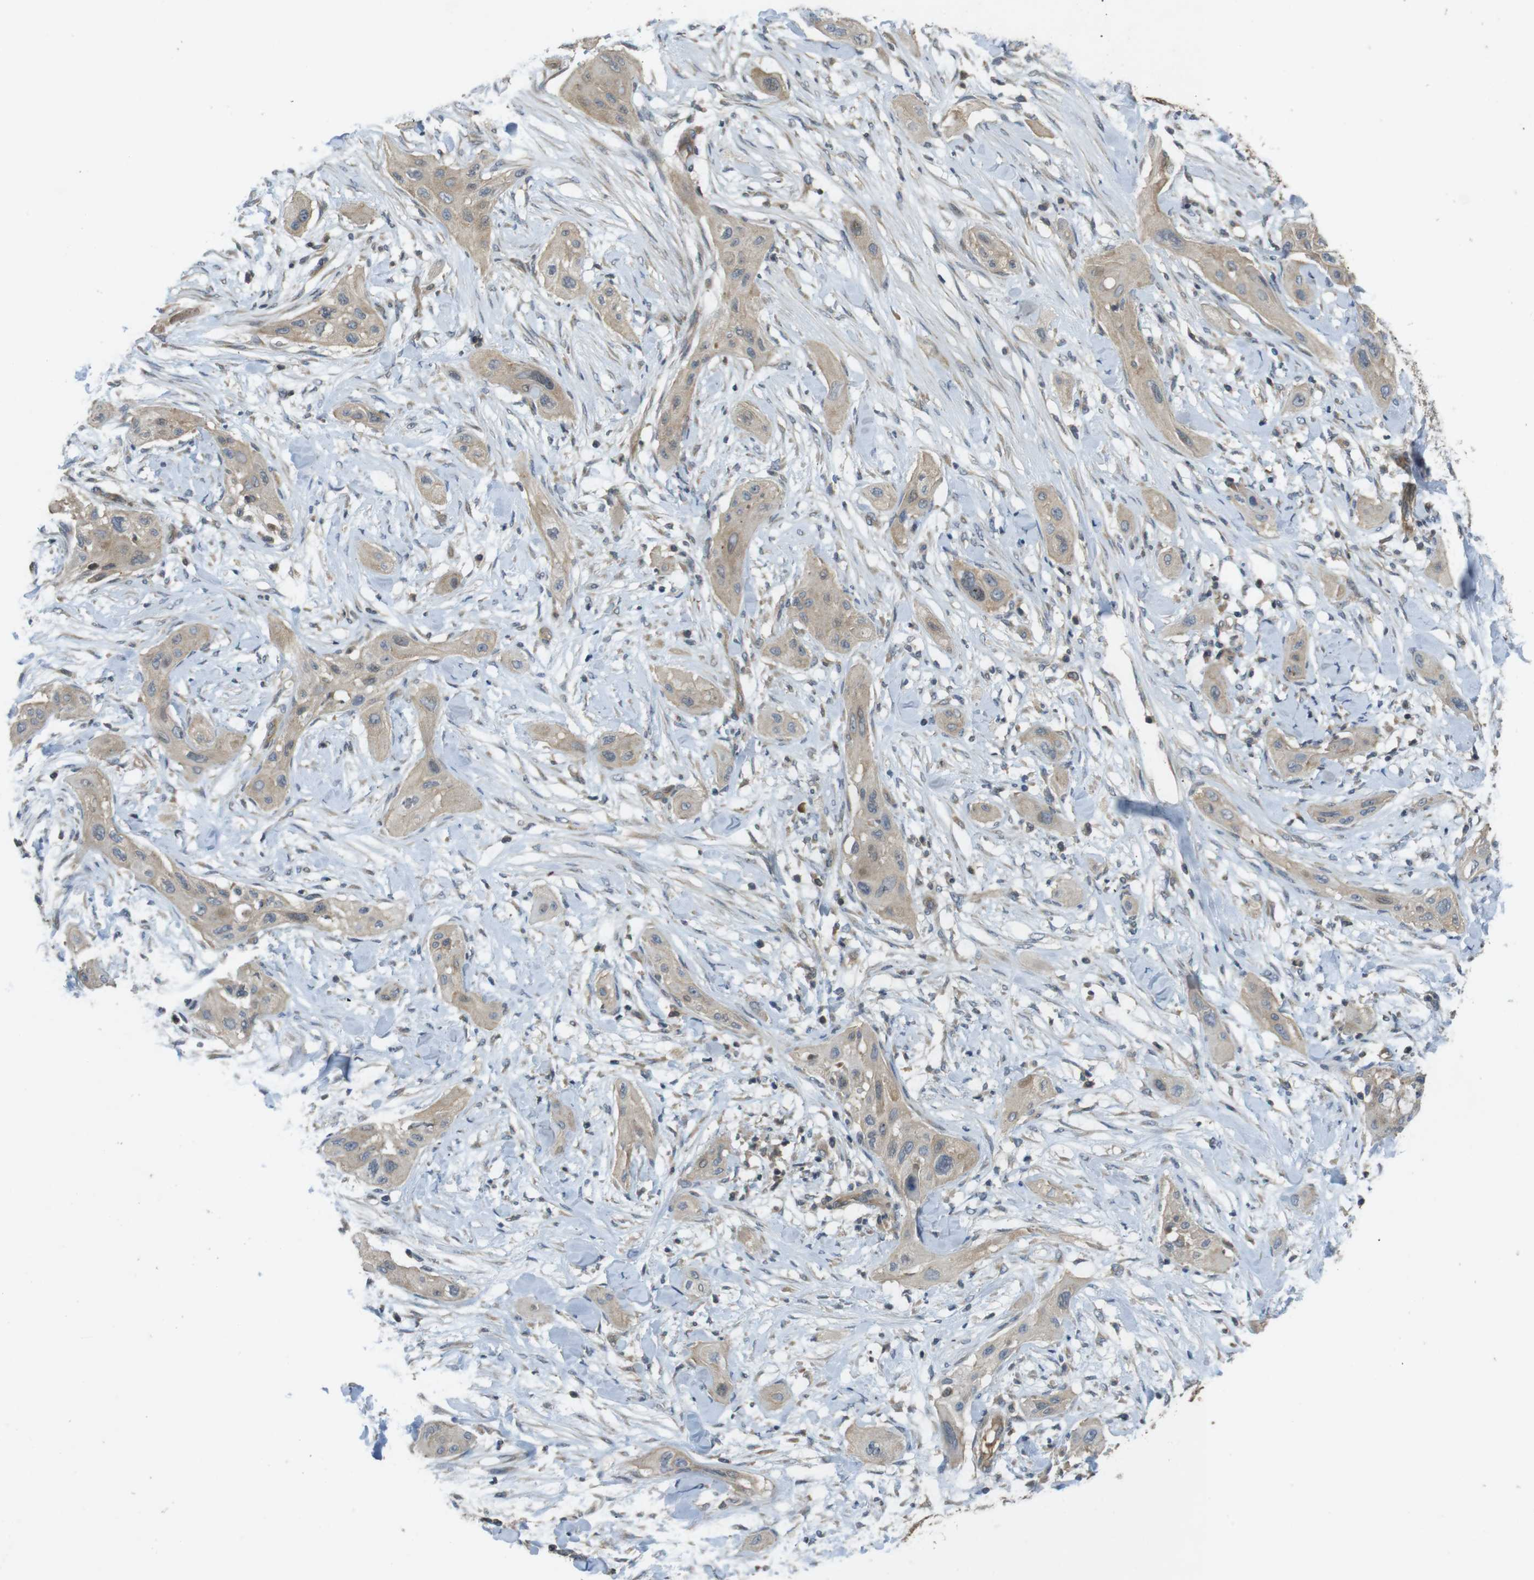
{"staining": {"intensity": "weak", "quantity": ">75%", "location": "cytoplasmic/membranous"}, "tissue": "lung cancer", "cell_type": "Tumor cells", "image_type": "cancer", "snomed": [{"axis": "morphology", "description": "Squamous cell carcinoma, NOS"}, {"axis": "topography", "description": "Lung"}], "caption": "Protein expression analysis of human lung cancer (squamous cell carcinoma) reveals weak cytoplasmic/membranous expression in approximately >75% of tumor cells. The protein is shown in brown color, while the nuclei are stained blue.", "gene": "CLTC", "patient": {"sex": "female", "age": 47}}